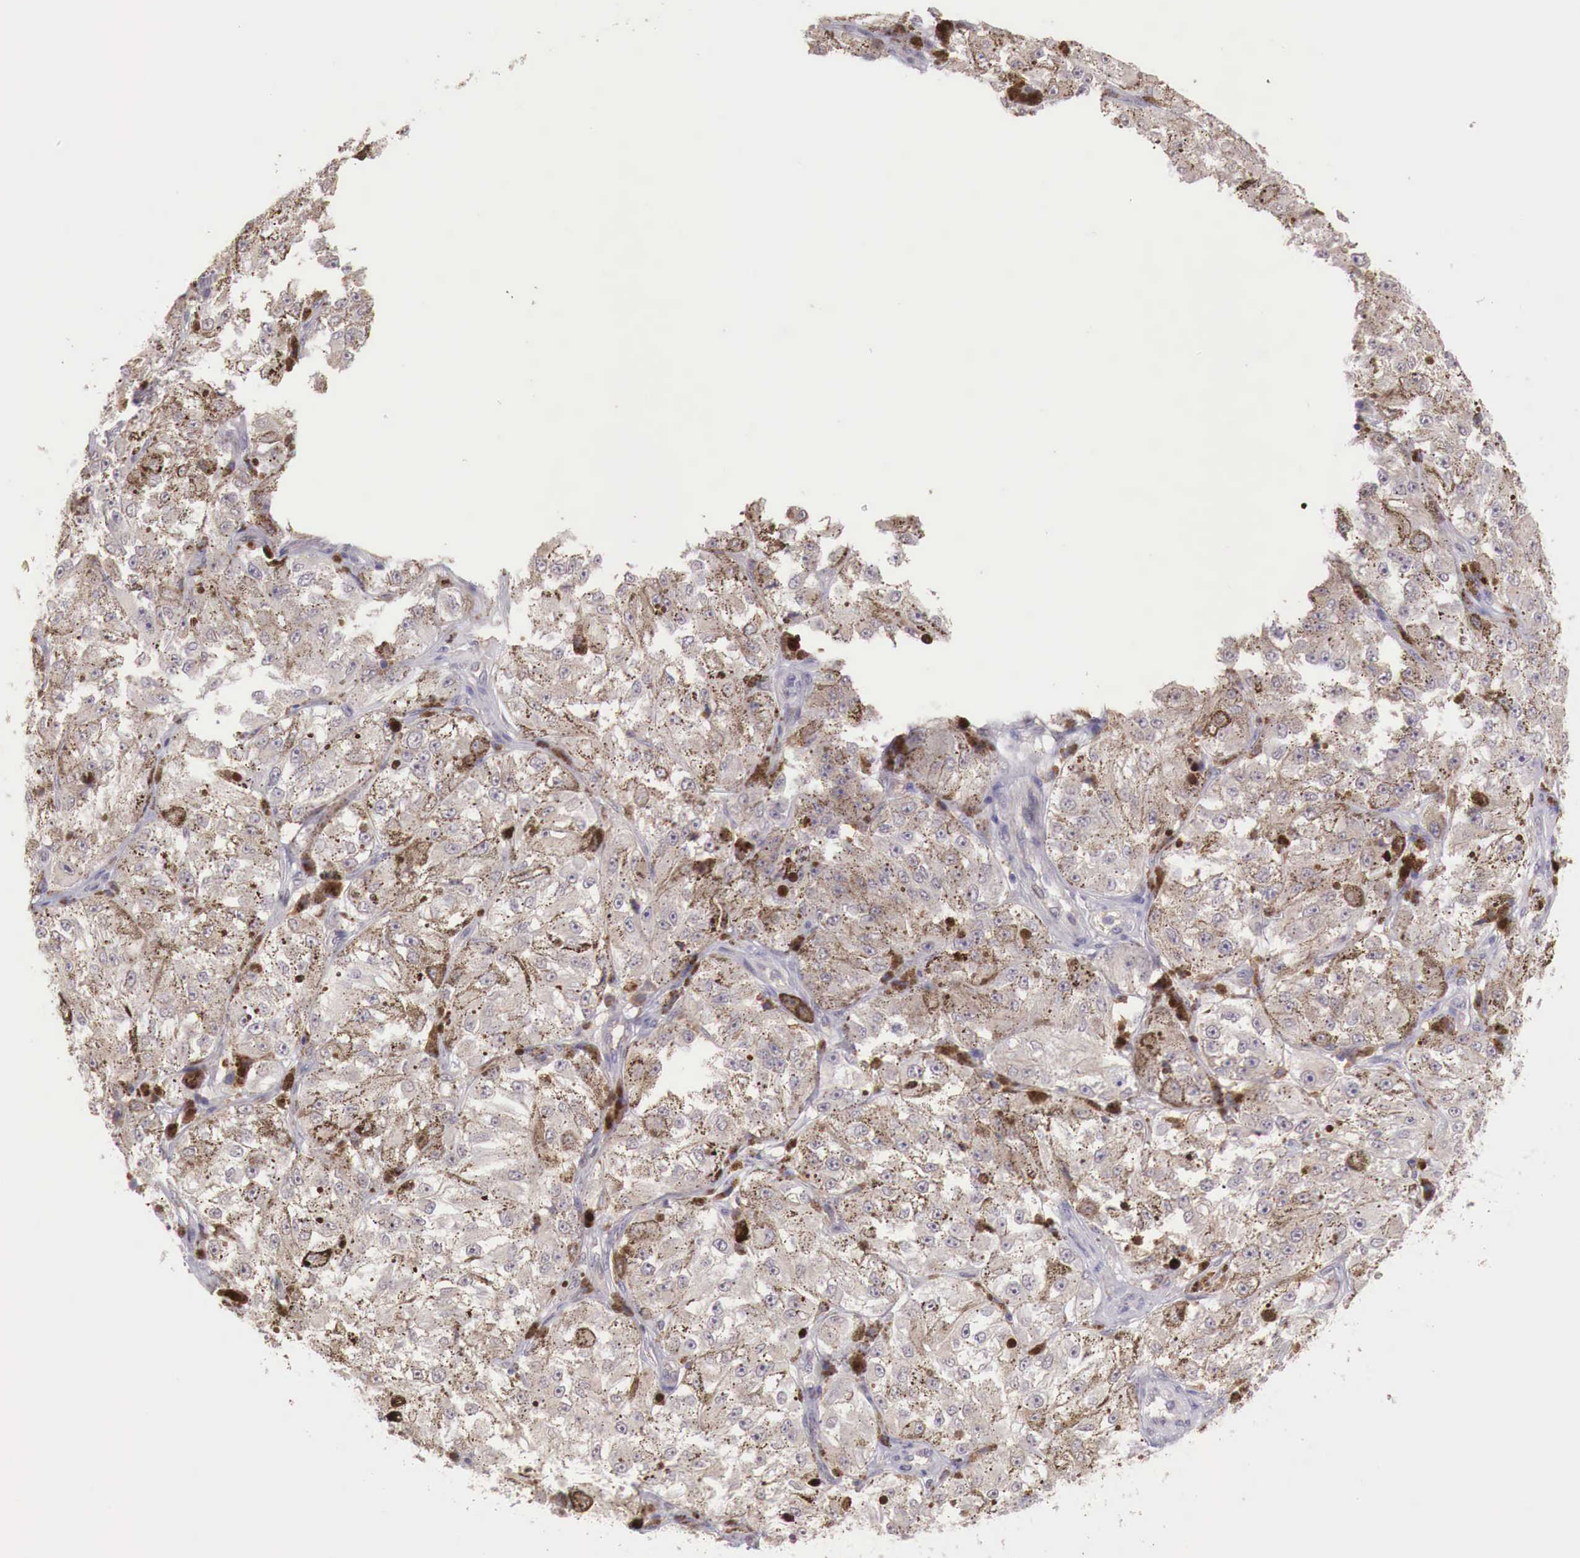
{"staining": {"intensity": "moderate", "quantity": "25%-75%", "location": "cytoplasmic/membranous"}, "tissue": "melanoma", "cell_type": "Tumor cells", "image_type": "cancer", "snomed": [{"axis": "morphology", "description": "Malignant melanoma, NOS"}, {"axis": "topography", "description": "Skin"}], "caption": "Melanoma was stained to show a protein in brown. There is medium levels of moderate cytoplasmic/membranous staining in approximately 25%-75% of tumor cells.", "gene": "CHRDL1", "patient": {"sex": "male", "age": 67}}